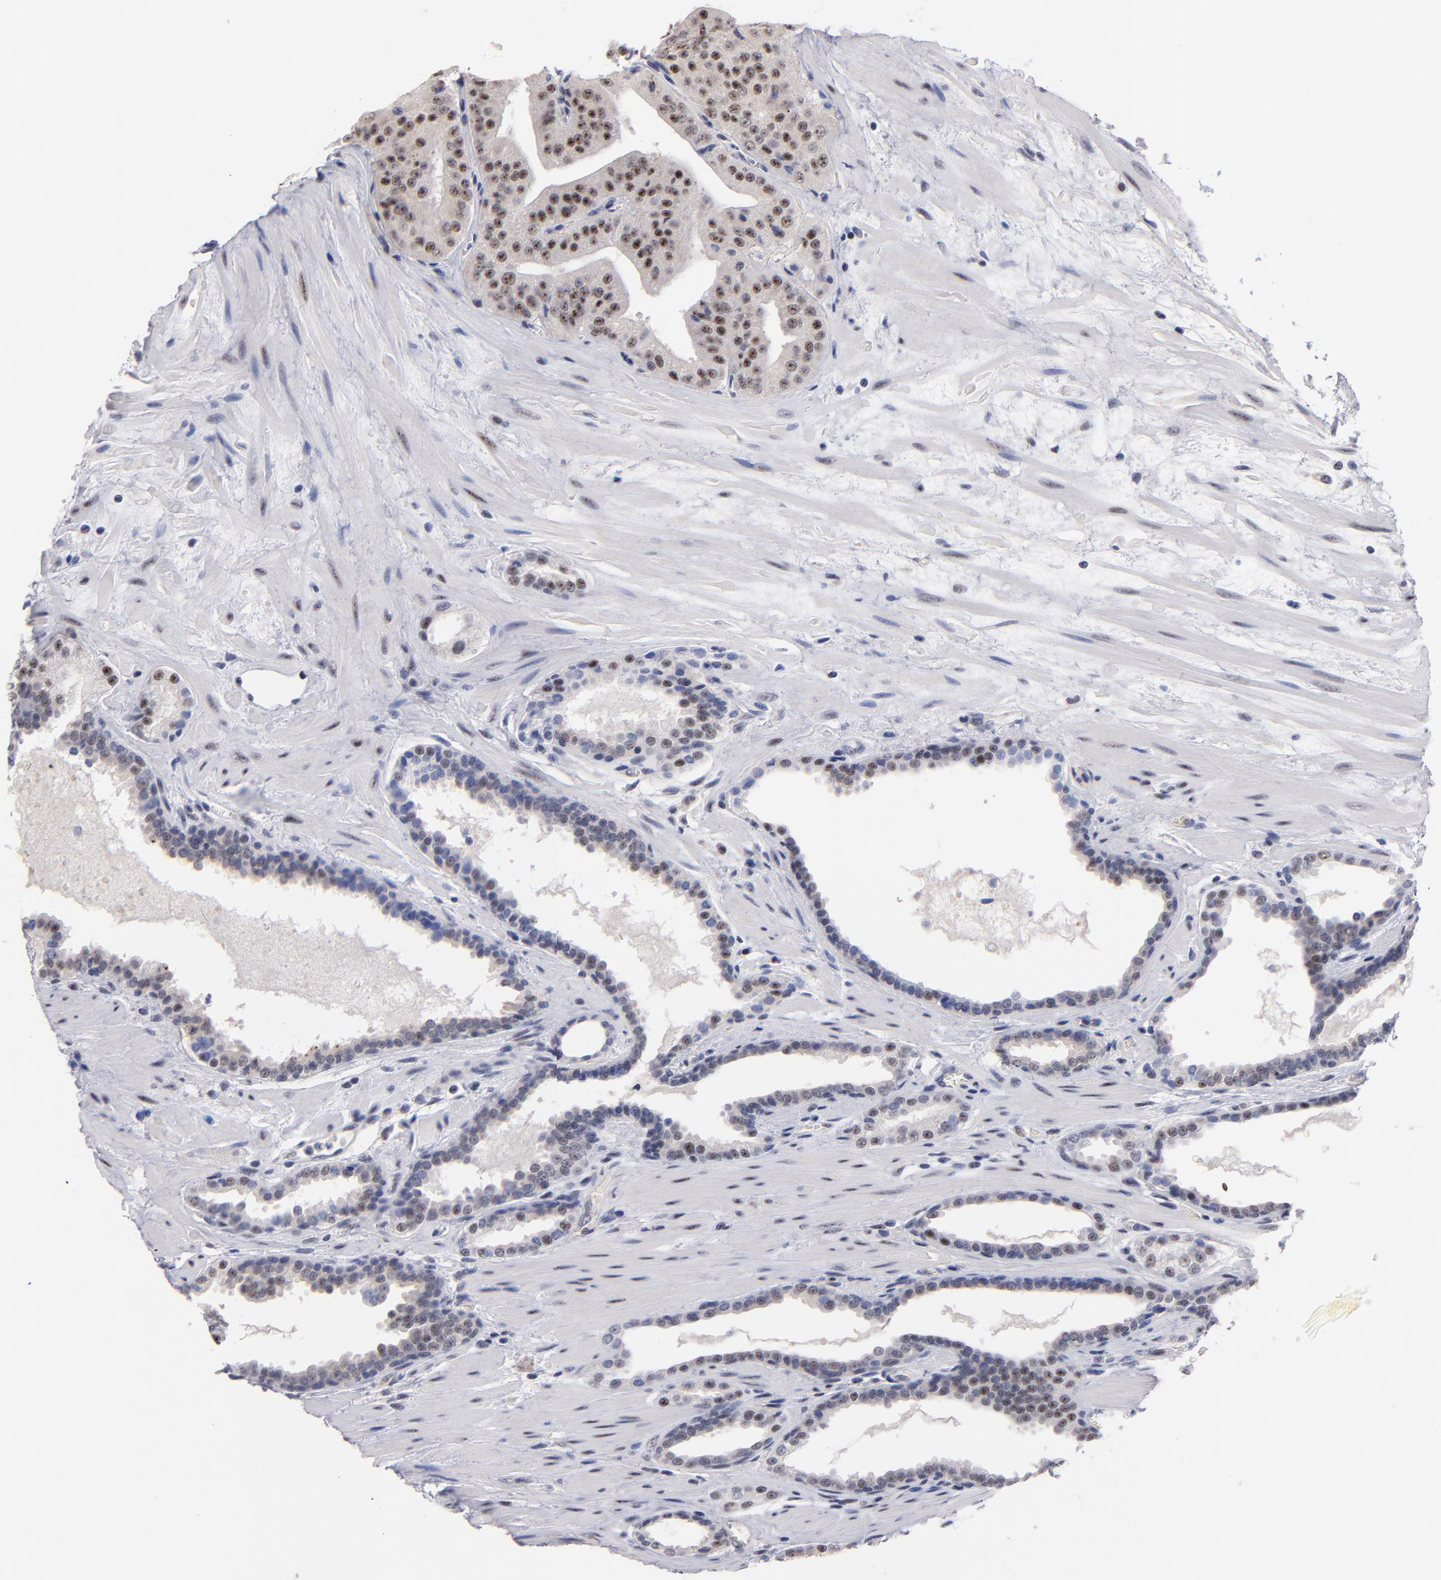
{"staining": {"intensity": "moderate", "quantity": "25%-75%", "location": "nuclear"}, "tissue": "prostate cancer", "cell_type": "Tumor cells", "image_type": "cancer", "snomed": [{"axis": "morphology", "description": "Adenocarcinoma, Medium grade"}, {"axis": "topography", "description": "Prostate"}], "caption": "Immunohistochemistry (IHC) of medium-grade adenocarcinoma (prostate) exhibits medium levels of moderate nuclear staining in approximately 25%-75% of tumor cells. The protein is stained brown, and the nuclei are stained in blue (DAB IHC with brightfield microscopy, high magnification).", "gene": "RAF1", "patient": {"sex": "male", "age": 60}}